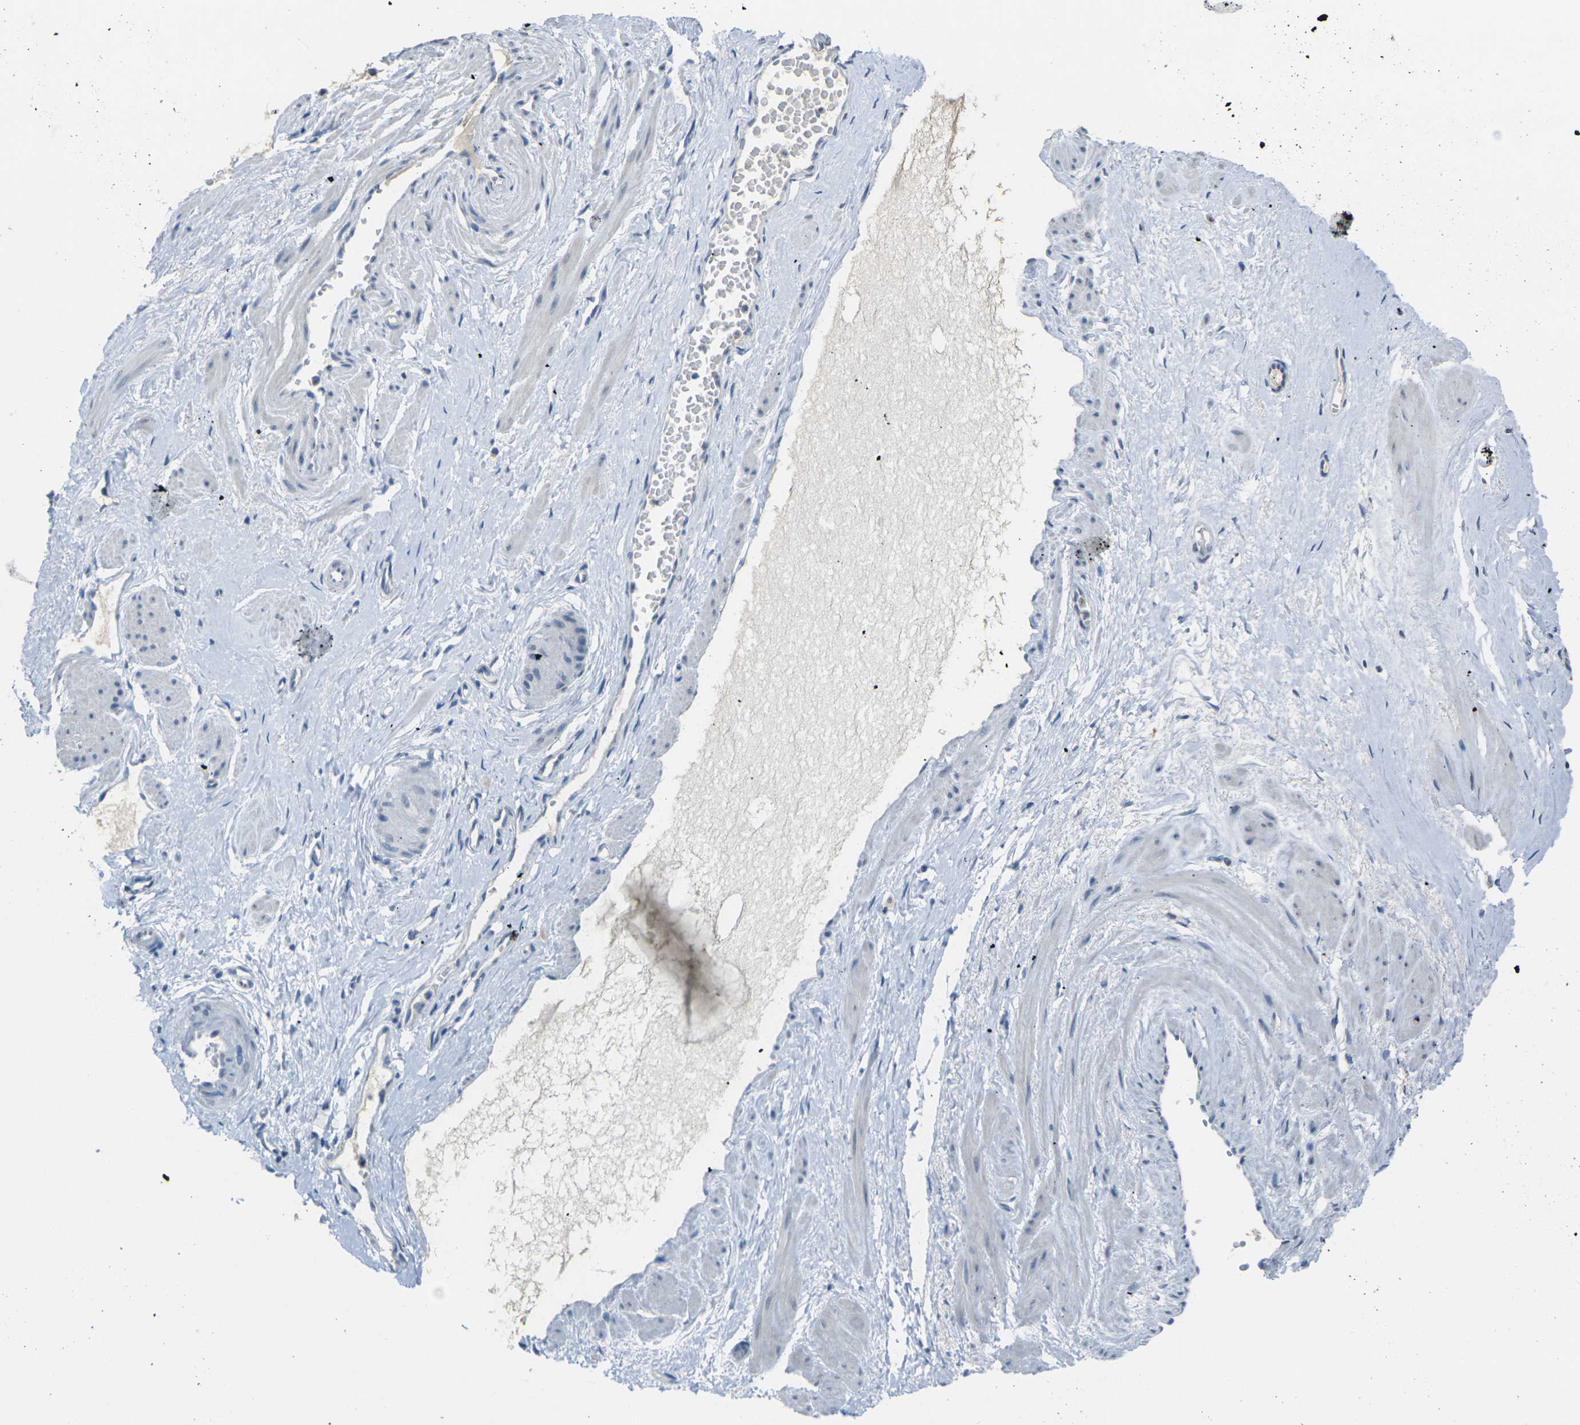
{"staining": {"intensity": "negative", "quantity": "none", "location": "none"}, "tissue": "adipose tissue", "cell_type": "Adipocytes", "image_type": "normal", "snomed": [{"axis": "morphology", "description": "Normal tissue, NOS"}, {"axis": "topography", "description": "Soft tissue"}, {"axis": "topography", "description": "Vascular tissue"}], "caption": "Immunohistochemical staining of normal human adipose tissue demonstrates no significant positivity in adipocytes.", "gene": "SPTBN2", "patient": {"sex": "female", "age": 35}}